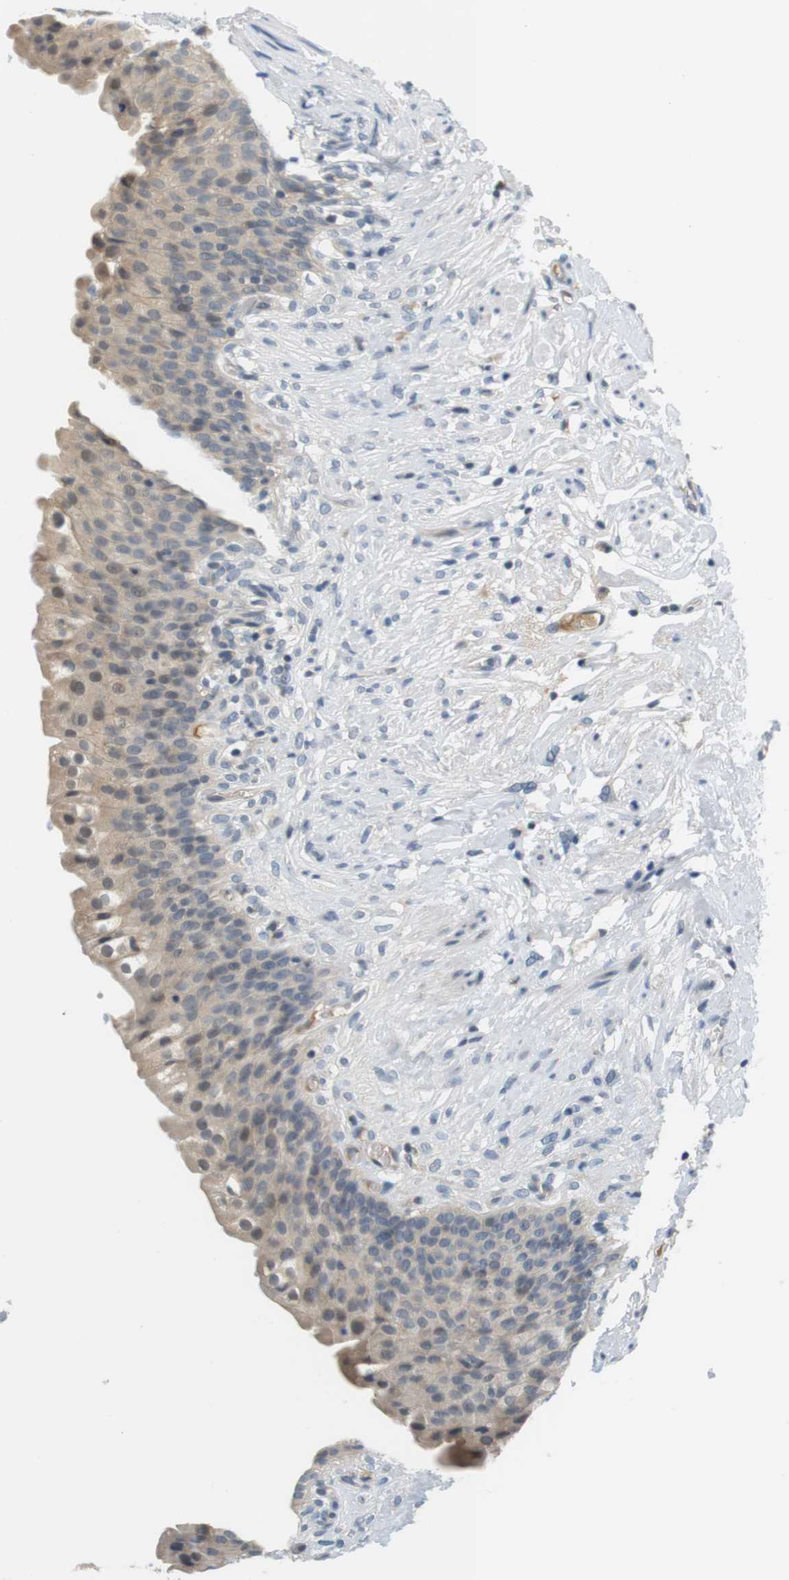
{"staining": {"intensity": "weak", "quantity": ">75%", "location": "cytoplasmic/membranous"}, "tissue": "urinary bladder", "cell_type": "Urothelial cells", "image_type": "normal", "snomed": [{"axis": "morphology", "description": "Normal tissue, NOS"}, {"axis": "topography", "description": "Urinary bladder"}], "caption": "Immunohistochemical staining of benign human urinary bladder reveals low levels of weak cytoplasmic/membranous expression in approximately >75% of urothelial cells. (Stains: DAB in brown, nuclei in blue, Microscopy: brightfield microscopy at high magnification).", "gene": "WNT7A", "patient": {"sex": "female", "age": 79}}